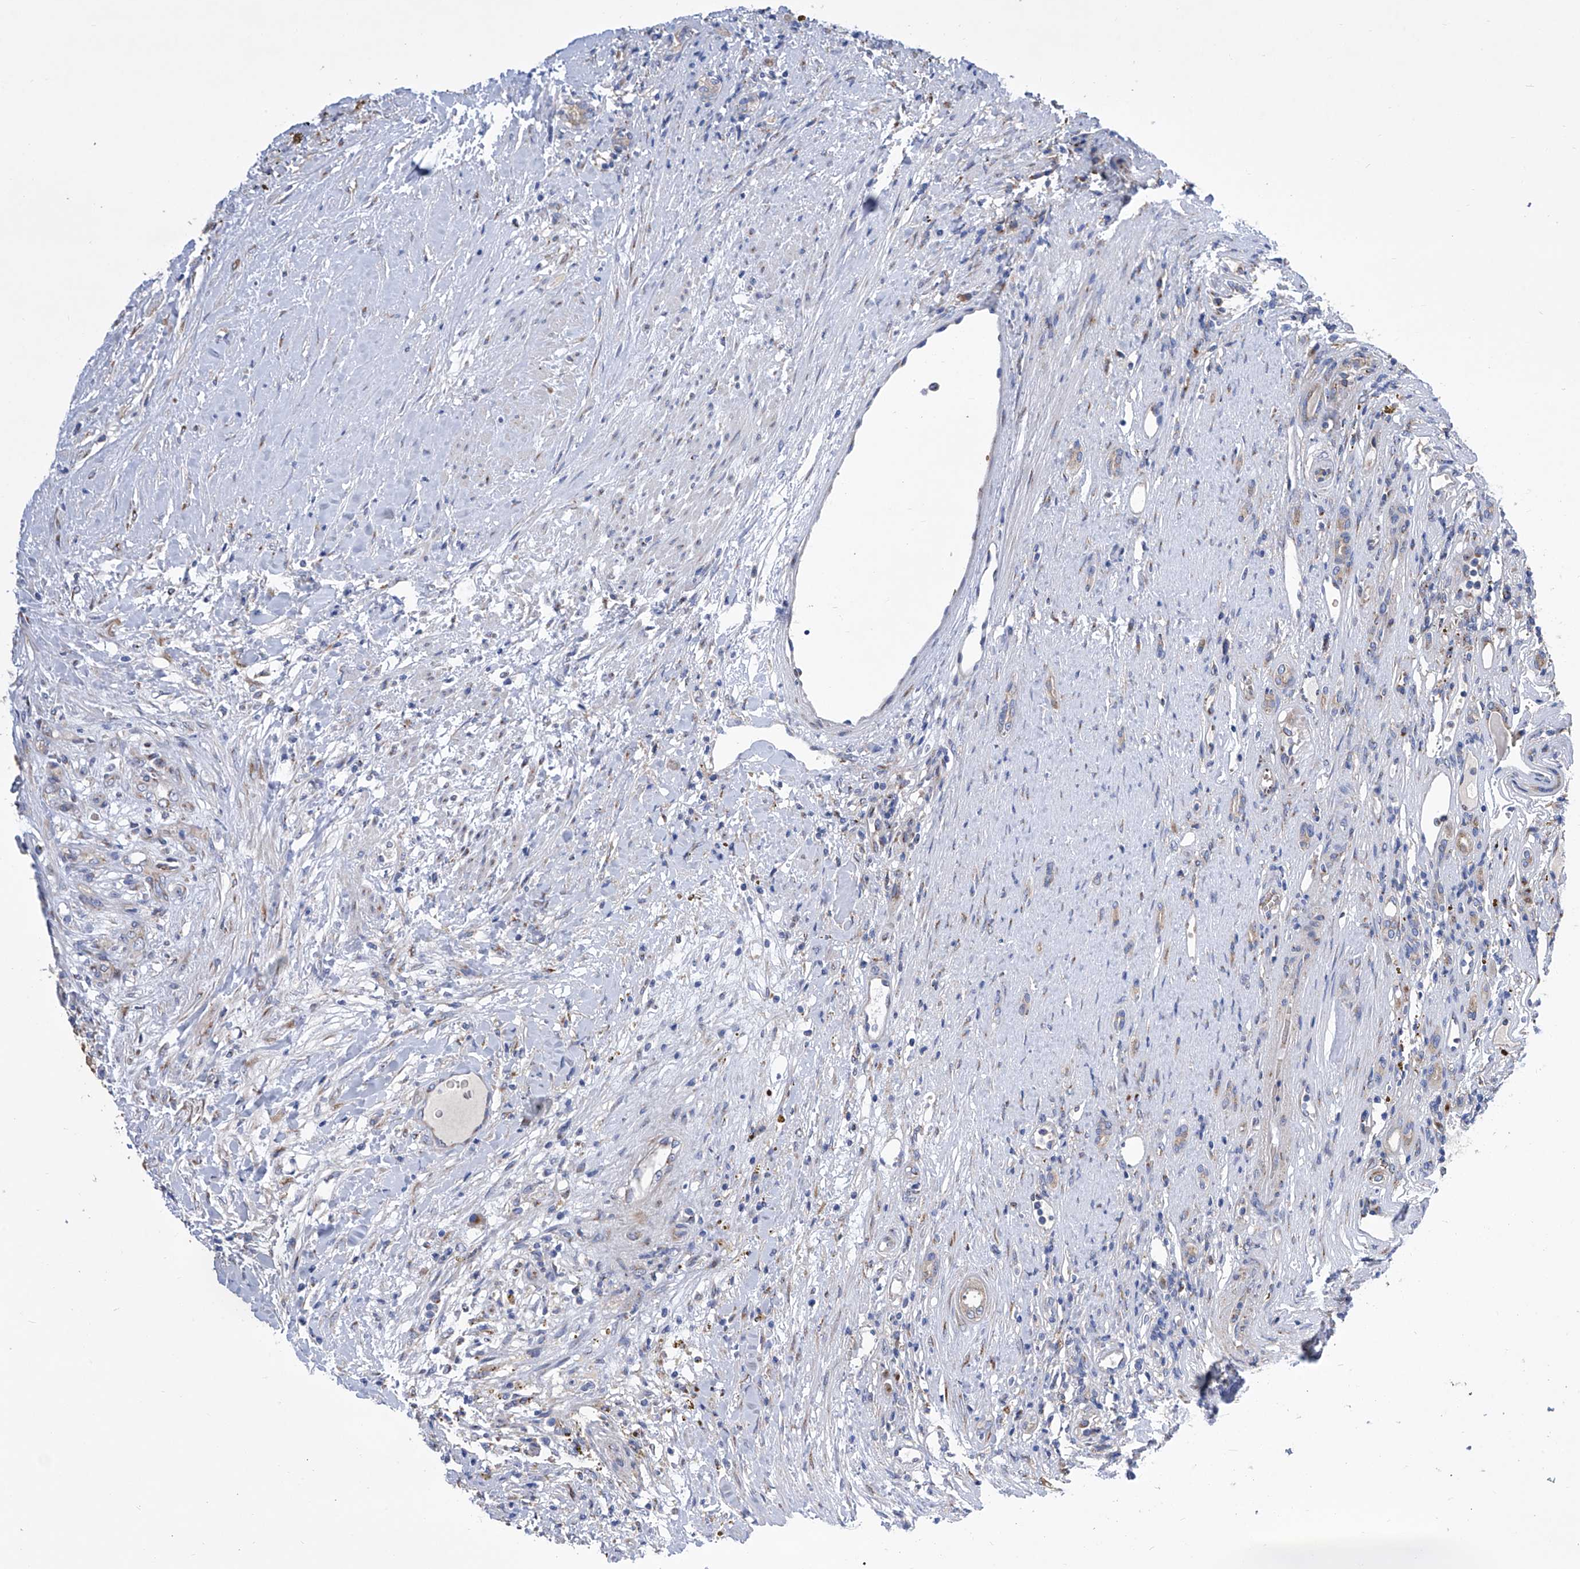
{"staining": {"intensity": "negative", "quantity": "none", "location": "none"}, "tissue": "renal cancer", "cell_type": "Tumor cells", "image_type": "cancer", "snomed": [{"axis": "morphology", "description": "Normal tissue, NOS"}, {"axis": "morphology", "description": "Adenocarcinoma, NOS"}, {"axis": "topography", "description": "Kidney"}], "caption": "The micrograph exhibits no significant positivity in tumor cells of renal adenocarcinoma. (Stains: DAB (3,3'-diaminobenzidine) immunohistochemistry (IHC) with hematoxylin counter stain, Microscopy: brightfield microscopy at high magnification).", "gene": "TJAP1", "patient": {"sex": "male", "age": 68}}